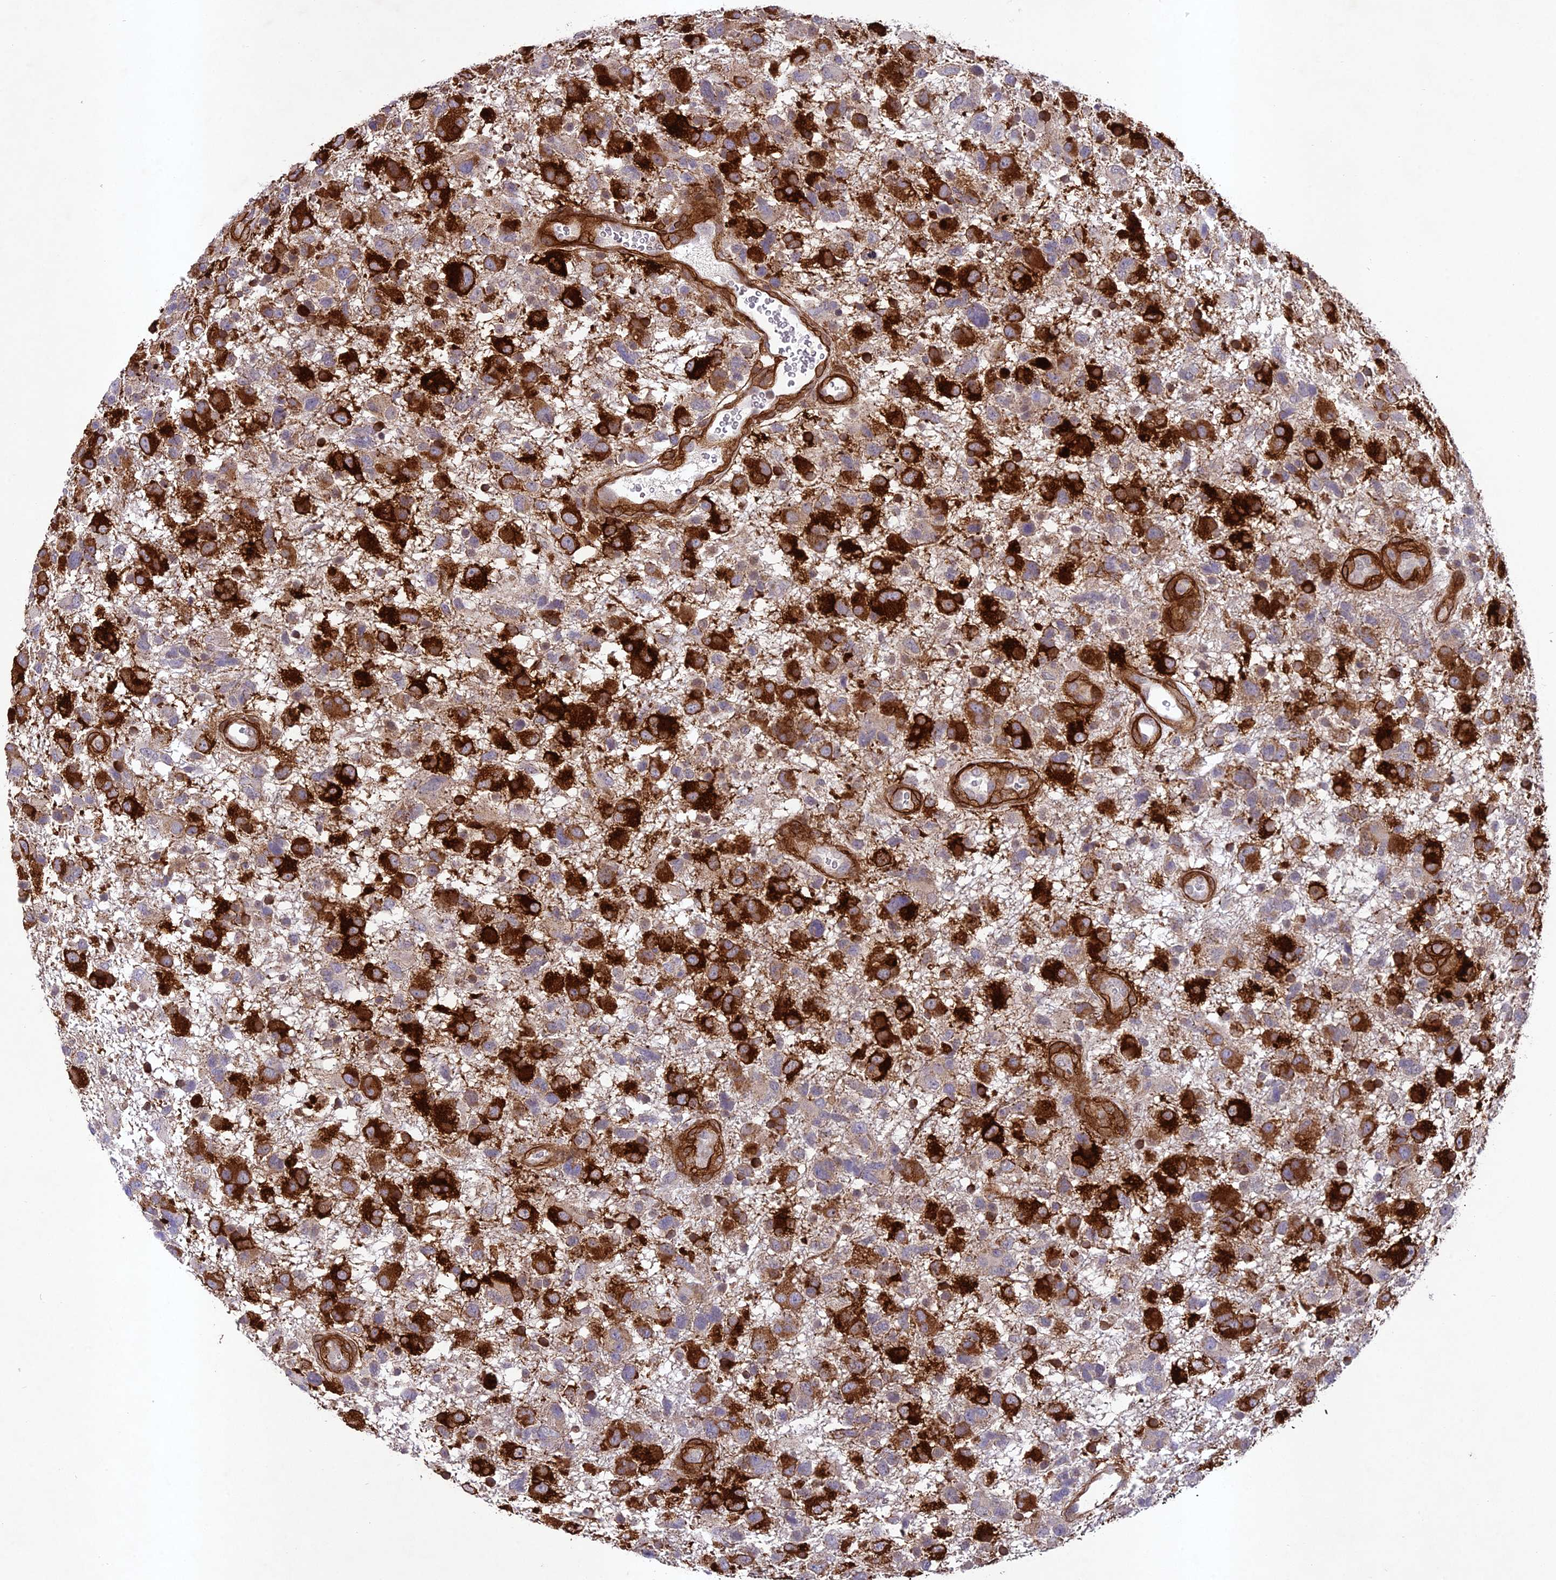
{"staining": {"intensity": "strong", "quantity": "25%-75%", "location": "cytoplasmic/membranous"}, "tissue": "glioma", "cell_type": "Tumor cells", "image_type": "cancer", "snomed": [{"axis": "morphology", "description": "Glioma, malignant, High grade"}, {"axis": "topography", "description": "Brain"}], "caption": "Brown immunohistochemical staining in human malignant high-grade glioma exhibits strong cytoplasmic/membranous expression in about 25%-75% of tumor cells. (DAB IHC, brown staining for protein, blue staining for nuclei).", "gene": "TNS1", "patient": {"sex": "male", "age": 61}}